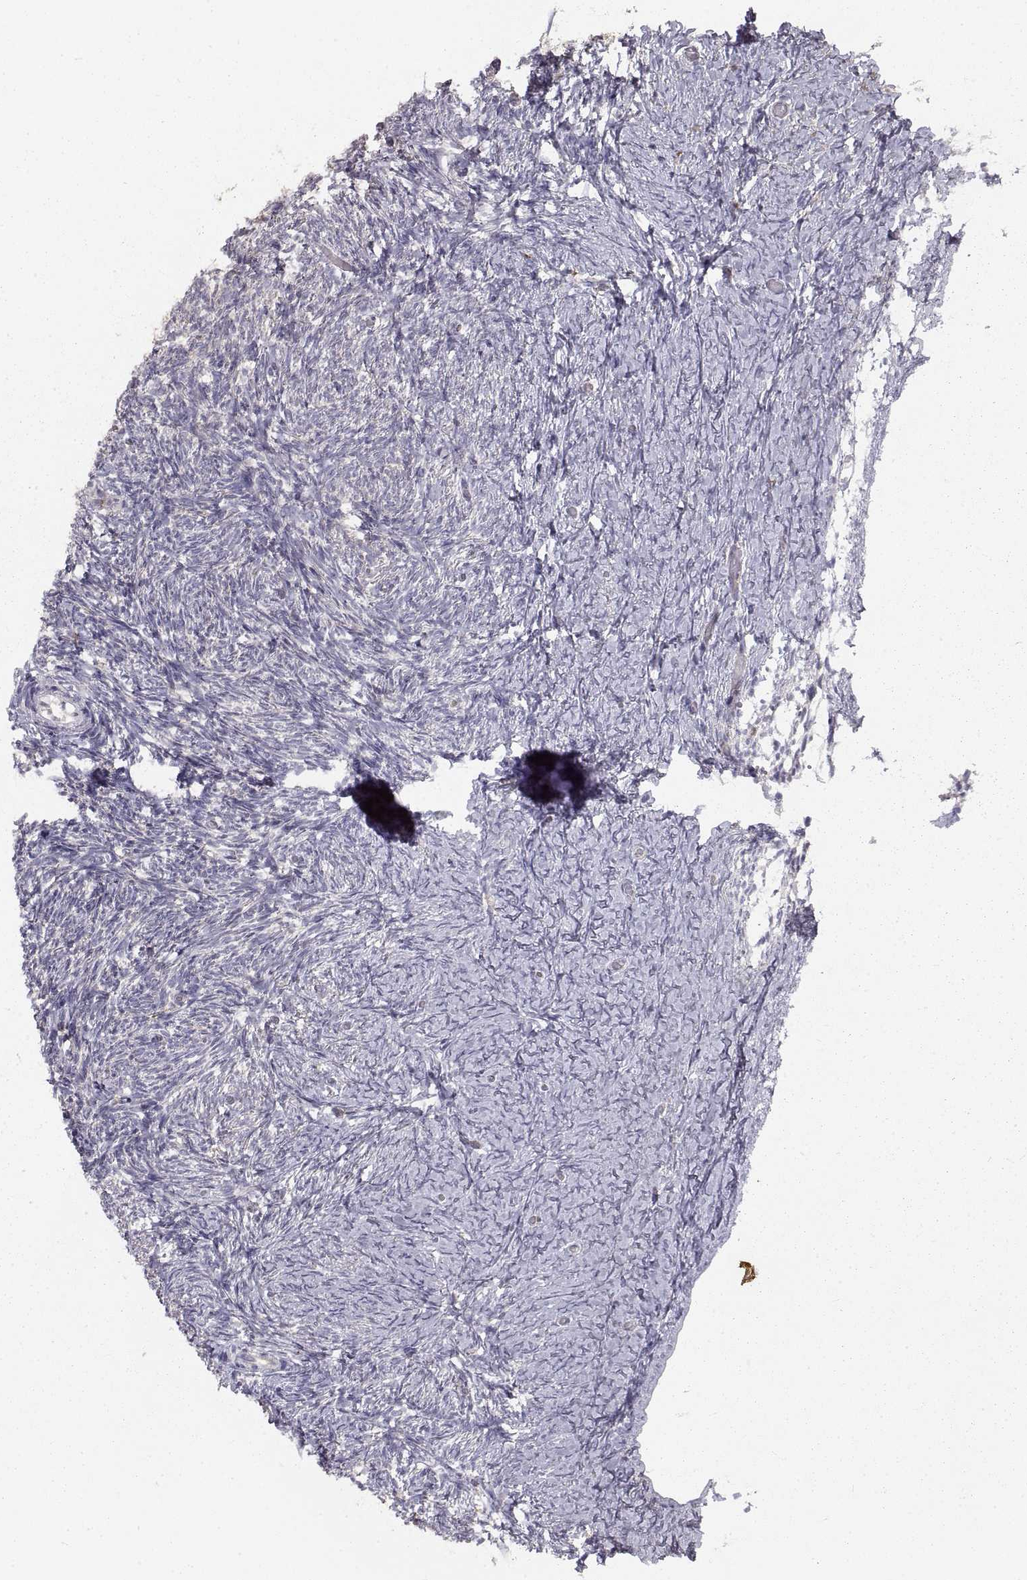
{"staining": {"intensity": "moderate", "quantity": "25%-75%", "location": "cytoplasmic/membranous"}, "tissue": "ovary", "cell_type": "Follicle cells", "image_type": "normal", "snomed": [{"axis": "morphology", "description": "Normal tissue, NOS"}, {"axis": "topography", "description": "Ovary"}], "caption": "Moderate cytoplasmic/membranous protein staining is present in about 25%-75% of follicle cells in ovary. (Stains: DAB (3,3'-diaminobenzidine) in brown, nuclei in blue, Microscopy: brightfield microscopy at high magnification).", "gene": "HSP90AB1", "patient": {"sex": "female", "age": 39}}